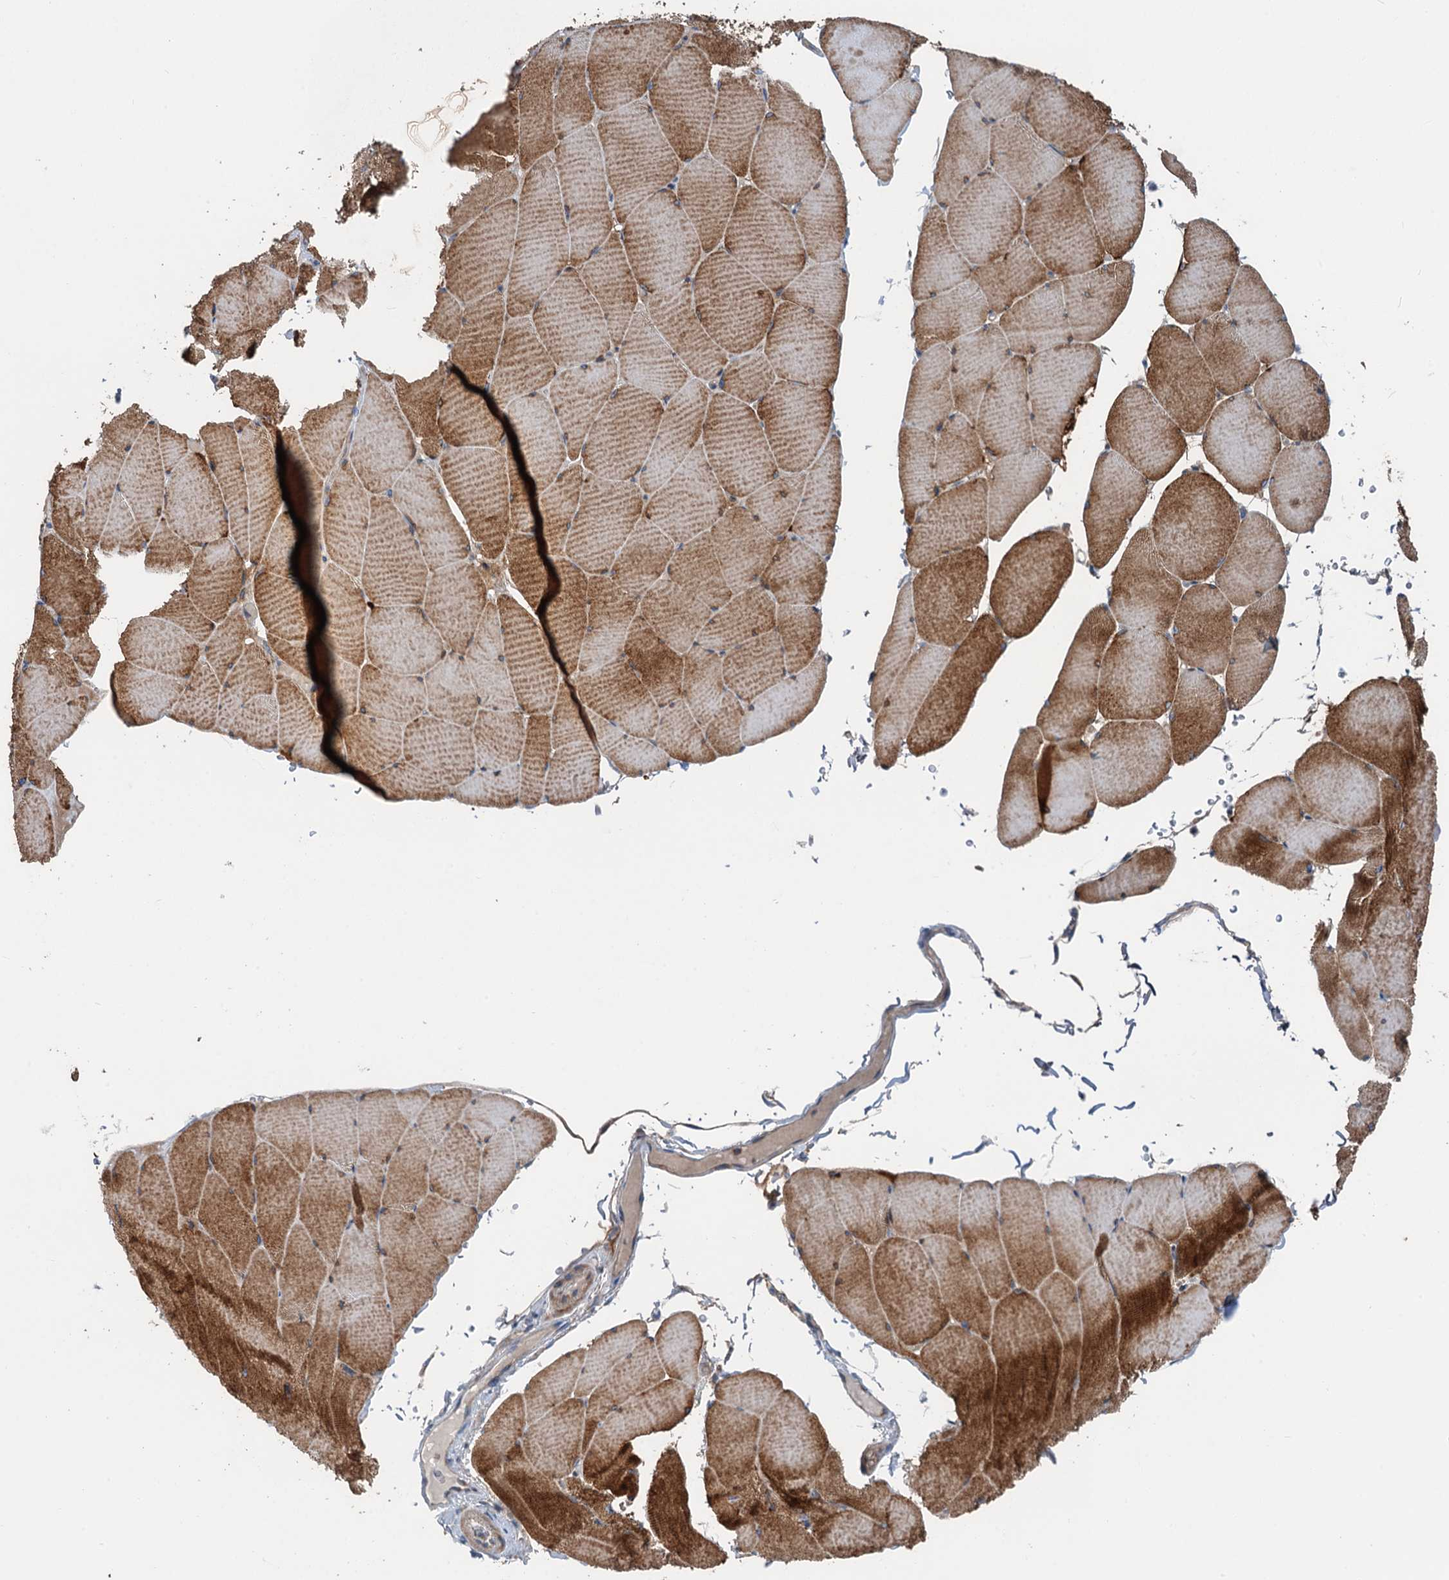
{"staining": {"intensity": "strong", "quantity": ">75%", "location": "cytoplasmic/membranous"}, "tissue": "skeletal muscle", "cell_type": "Myocytes", "image_type": "normal", "snomed": [{"axis": "morphology", "description": "Normal tissue, NOS"}, {"axis": "topography", "description": "Skeletal muscle"}, {"axis": "topography", "description": "Head-Neck"}], "caption": "Protein staining of unremarkable skeletal muscle exhibits strong cytoplasmic/membranous positivity in approximately >75% of myocytes. The staining was performed using DAB to visualize the protein expression in brown, while the nuclei were stained in blue with hematoxylin (Magnification: 20x).", "gene": "ANKRD26", "patient": {"sex": "male", "age": 66}}